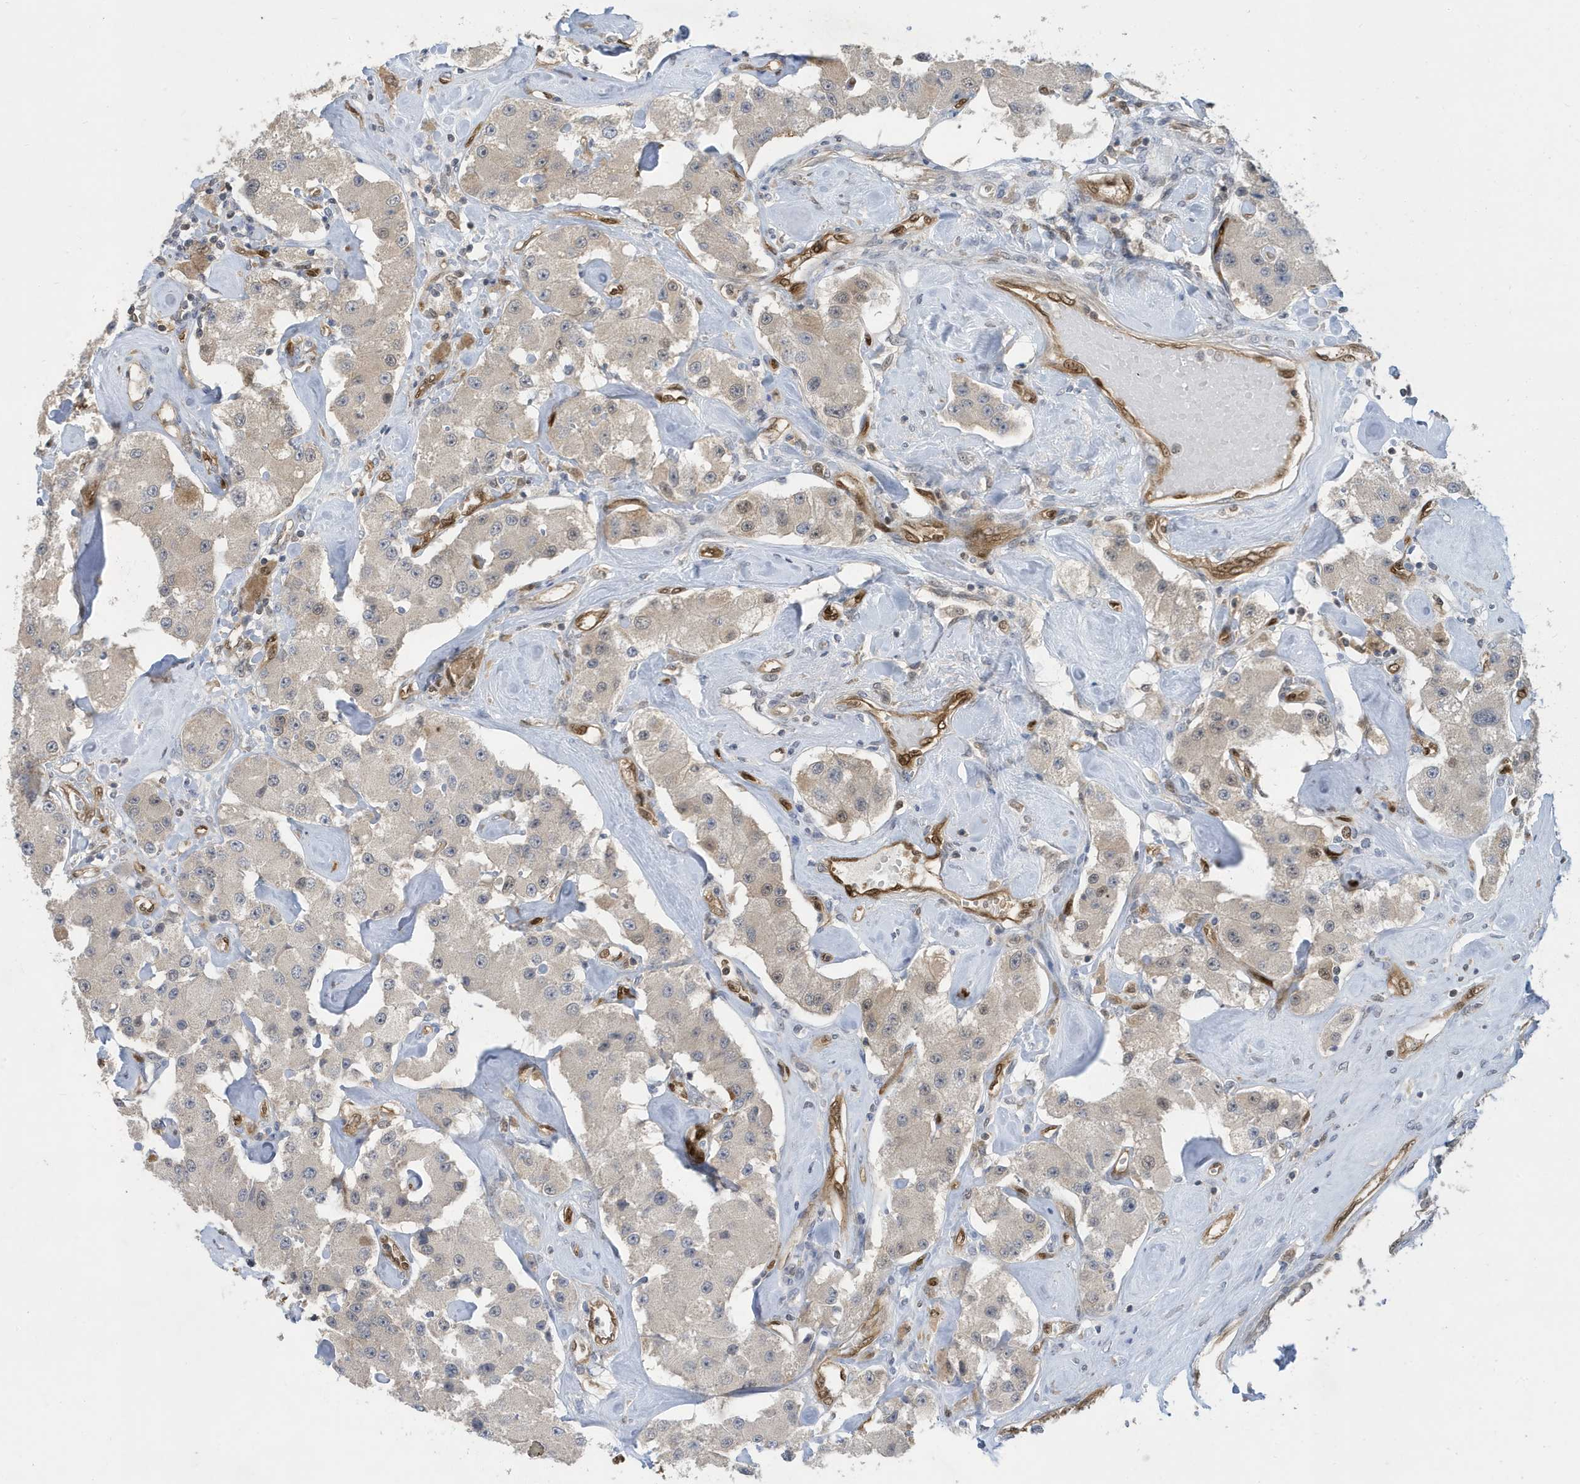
{"staining": {"intensity": "weak", "quantity": "<25%", "location": "cytoplasmic/membranous"}, "tissue": "carcinoid", "cell_type": "Tumor cells", "image_type": "cancer", "snomed": [{"axis": "morphology", "description": "Carcinoid, malignant, NOS"}, {"axis": "topography", "description": "Pancreas"}], "caption": "This is a image of IHC staining of carcinoid, which shows no expression in tumor cells.", "gene": "NCOA7", "patient": {"sex": "male", "age": 41}}